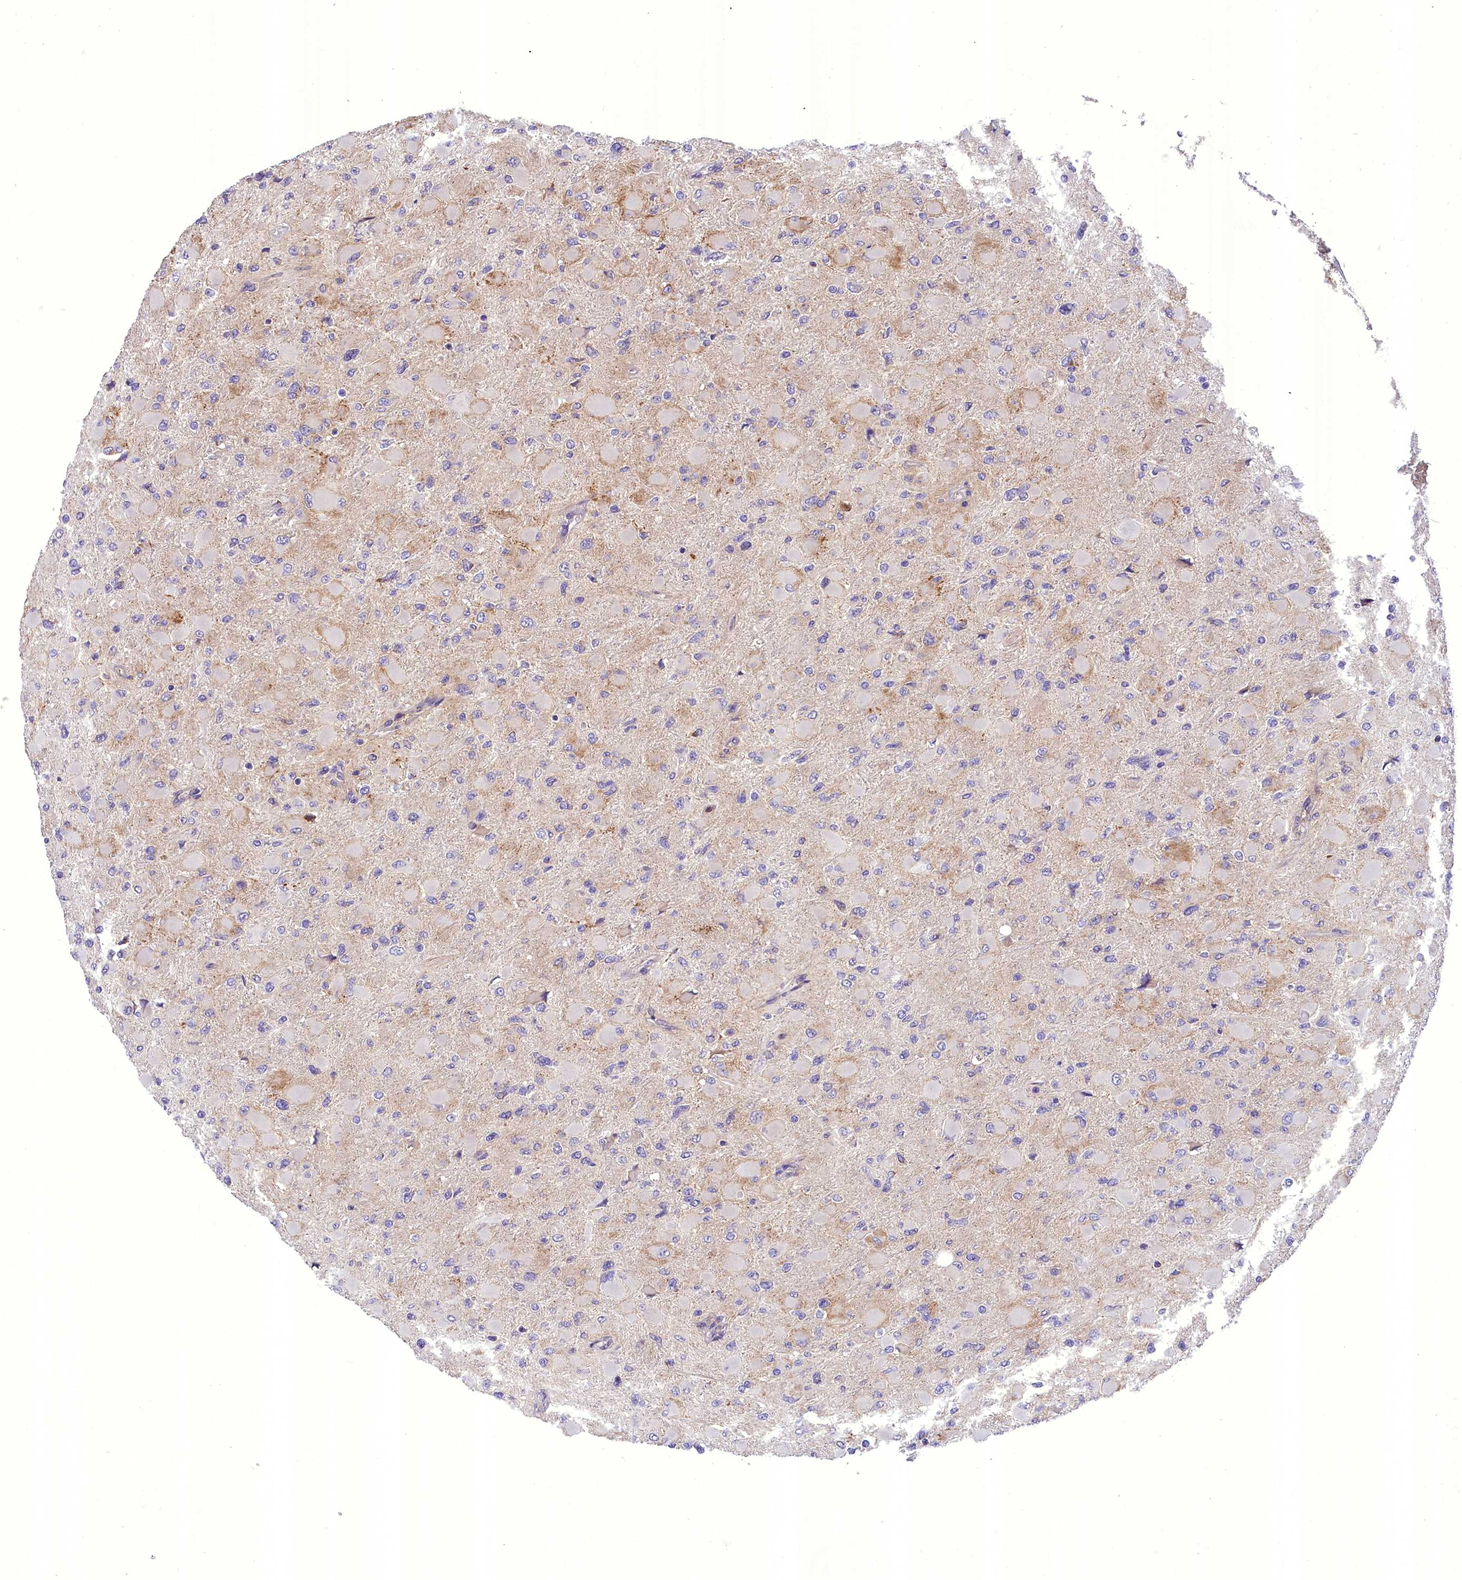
{"staining": {"intensity": "negative", "quantity": "none", "location": "none"}, "tissue": "glioma", "cell_type": "Tumor cells", "image_type": "cancer", "snomed": [{"axis": "morphology", "description": "Glioma, malignant, High grade"}, {"axis": "topography", "description": "Cerebral cortex"}], "caption": "Malignant high-grade glioma was stained to show a protein in brown. There is no significant positivity in tumor cells.", "gene": "DNAJB9", "patient": {"sex": "female", "age": 36}}